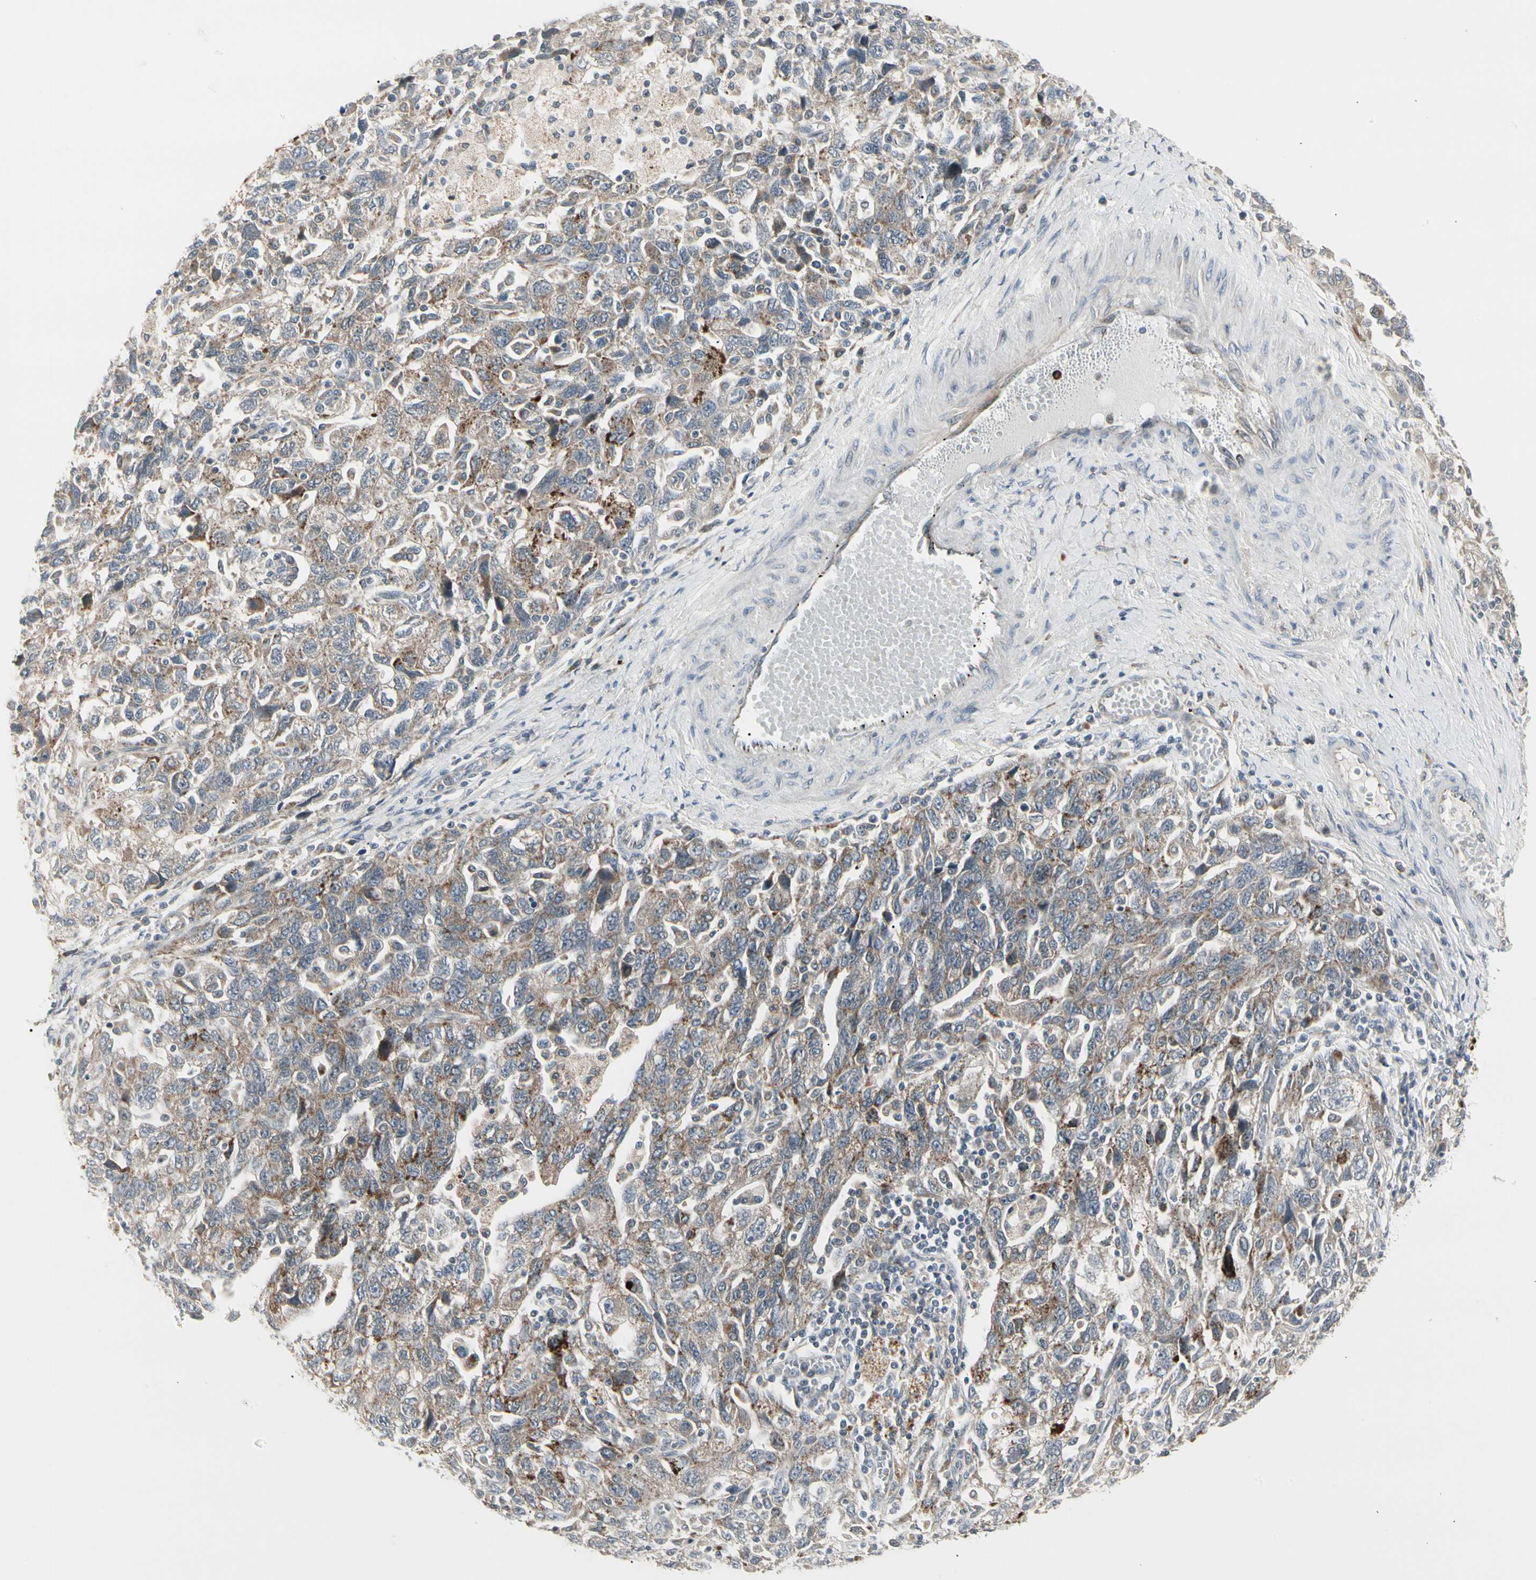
{"staining": {"intensity": "weak", "quantity": ">75%", "location": "cytoplasmic/membranous"}, "tissue": "ovarian cancer", "cell_type": "Tumor cells", "image_type": "cancer", "snomed": [{"axis": "morphology", "description": "Carcinoma, NOS"}, {"axis": "morphology", "description": "Cystadenocarcinoma, serous, NOS"}, {"axis": "topography", "description": "Ovary"}], "caption": "A high-resolution image shows immunohistochemistry staining of ovarian cancer (serous cystadenocarcinoma), which displays weak cytoplasmic/membranous positivity in approximately >75% of tumor cells.", "gene": "GRN", "patient": {"sex": "female", "age": 69}}